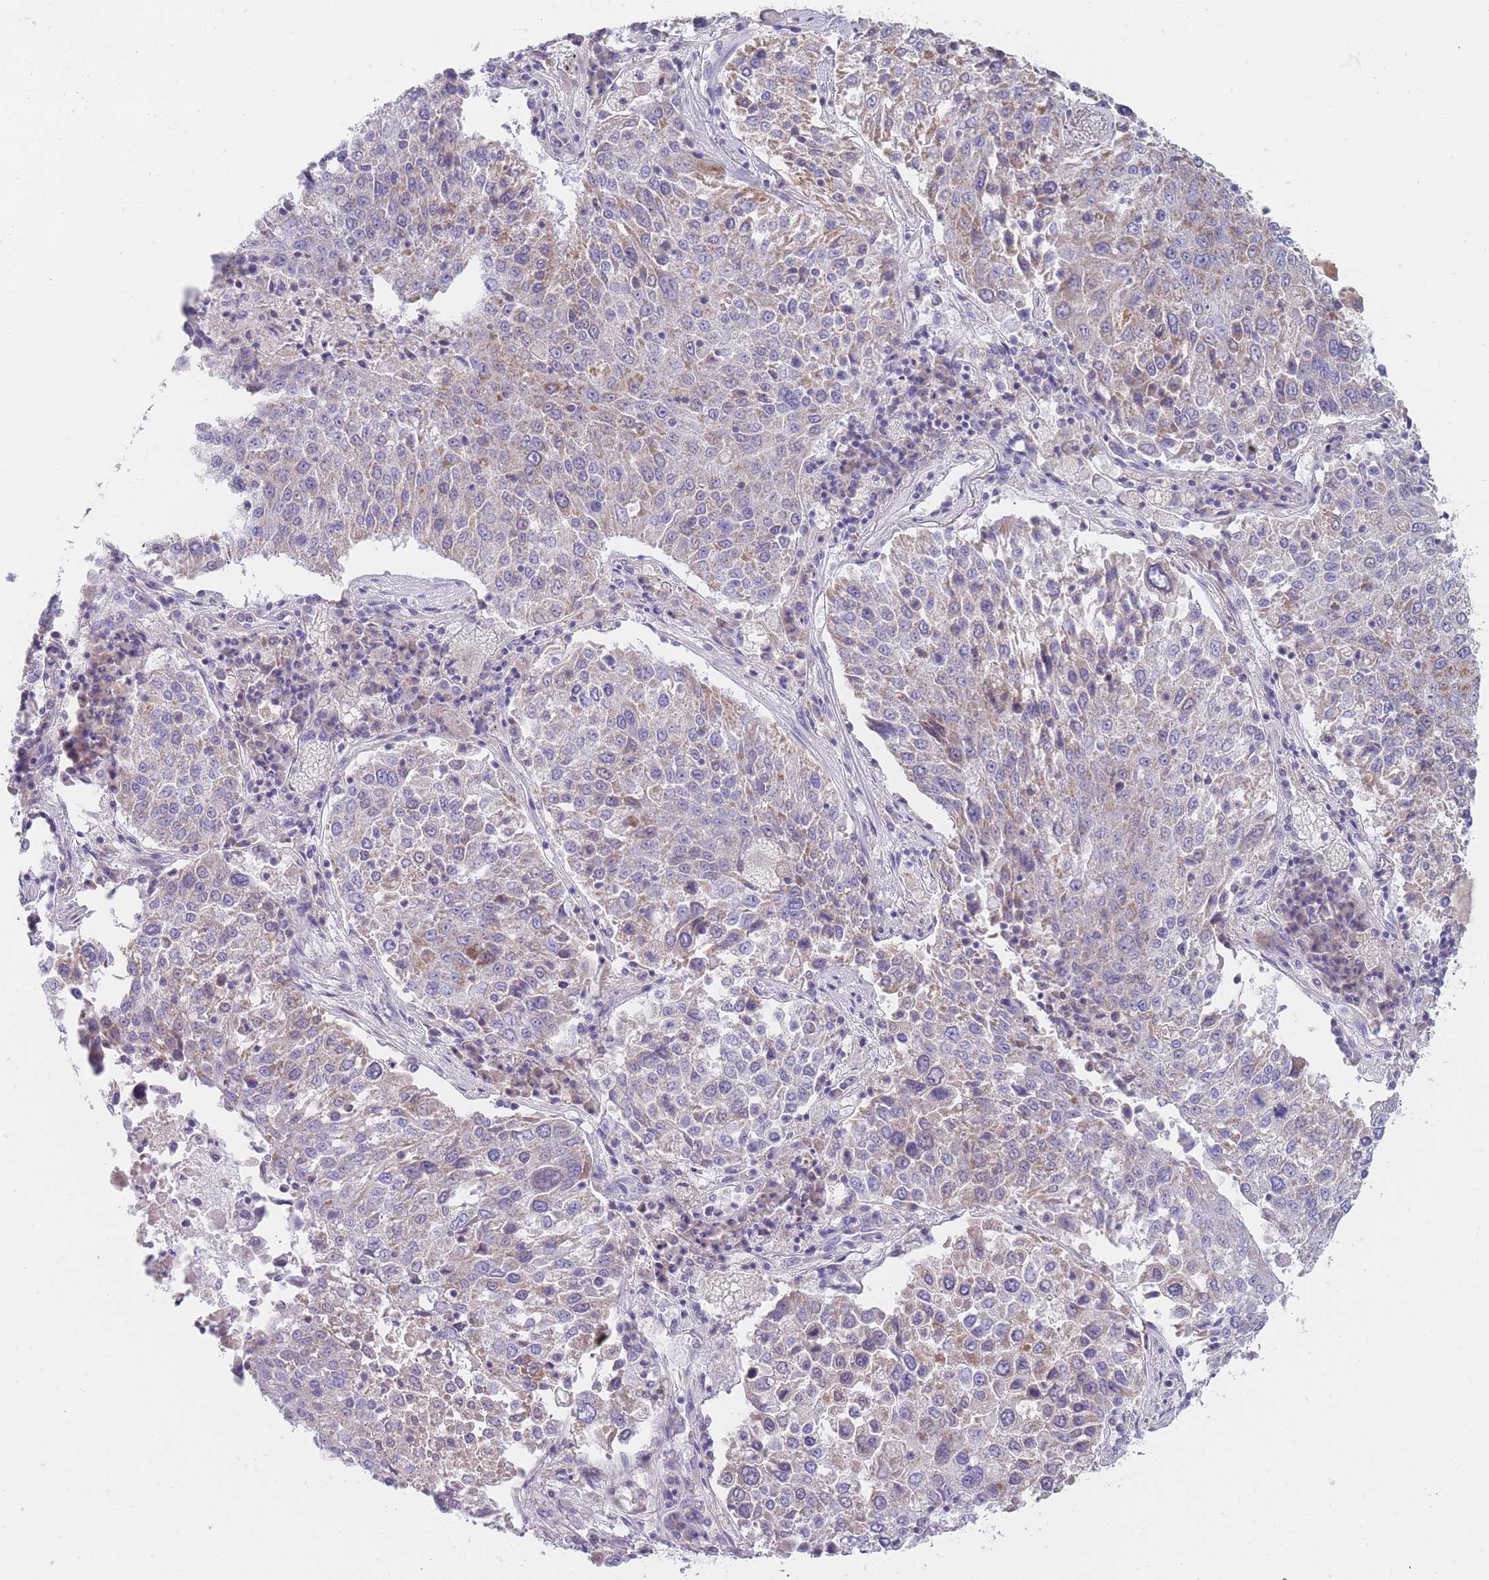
{"staining": {"intensity": "moderate", "quantity": "25%-75%", "location": "cytoplasmic/membranous"}, "tissue": "lung cancer", "cell_type": "Tumor cells", "image_type": "cancer", "snomed": [{"axis": "morphology", "description": "Squamous cell carcinoma, NOS"}, {"axis": "topography", "description": "Lung"}], "caption": "Squamous cell carcinoma (lung) tissue shows moderate cytoplasmic/membranous positivity in about 25%-75% of tumor cells", "gene": "MRPS14", "patient": {"sex": "male", "age": 65}}